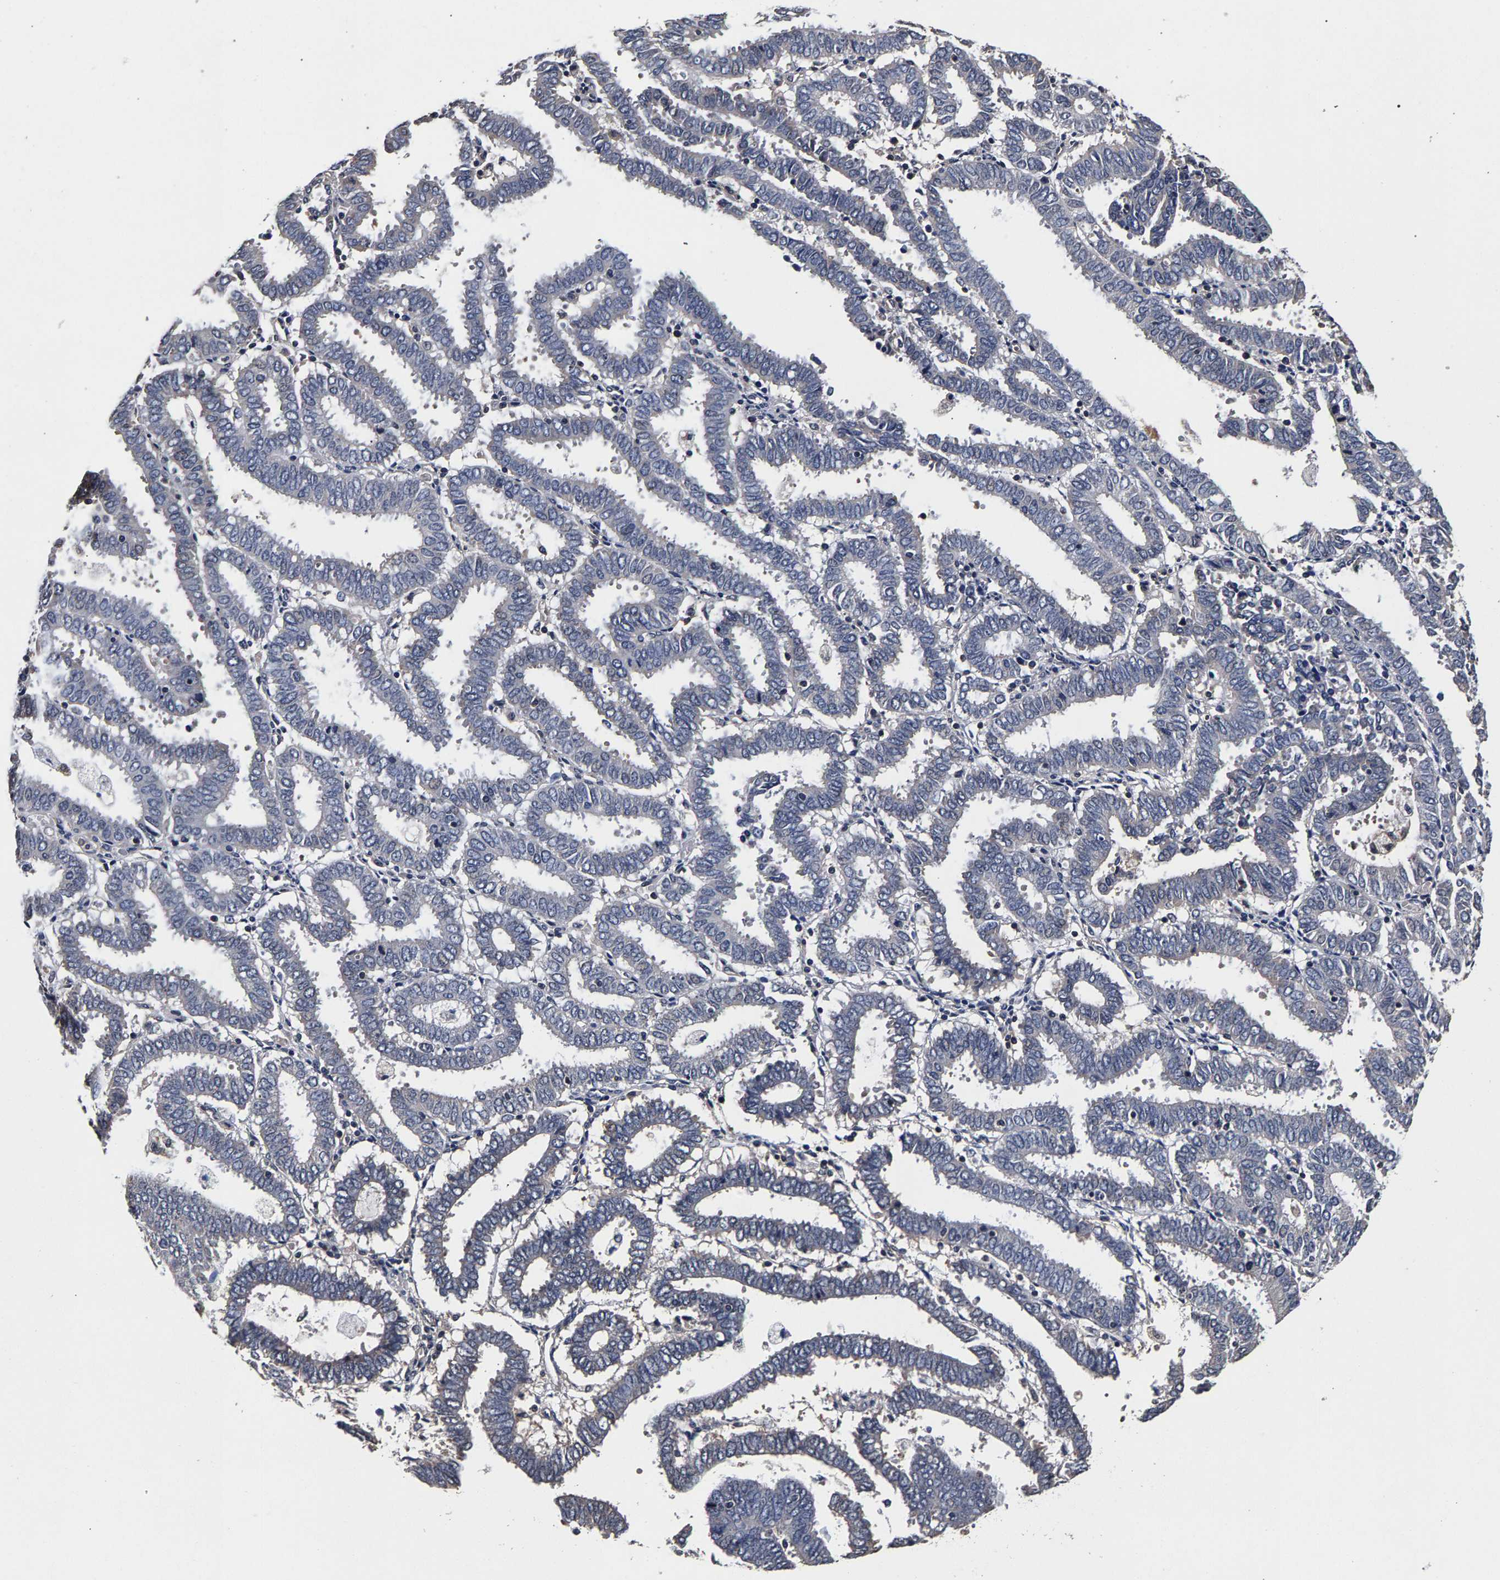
{"staining": {"intensity": "weak", "quantity": "<25%", "location": "cytoplasmic/membranous"}, "tissue": "endometrial cancer", "cell_type": "Tumor cells", "image_type": "cancer", "snomed": [{"axis": "morphology", "description": "Adenocarcinoma, NOS"}, {"axis": "topography", "description": "Uterus"}], "caption": "Tumor cells are negative for brown protein staining in endometrial cancer (adenocarcinoma).", "gene": "MARCHF7", "patient": {"sex": "female", "age": 83}}